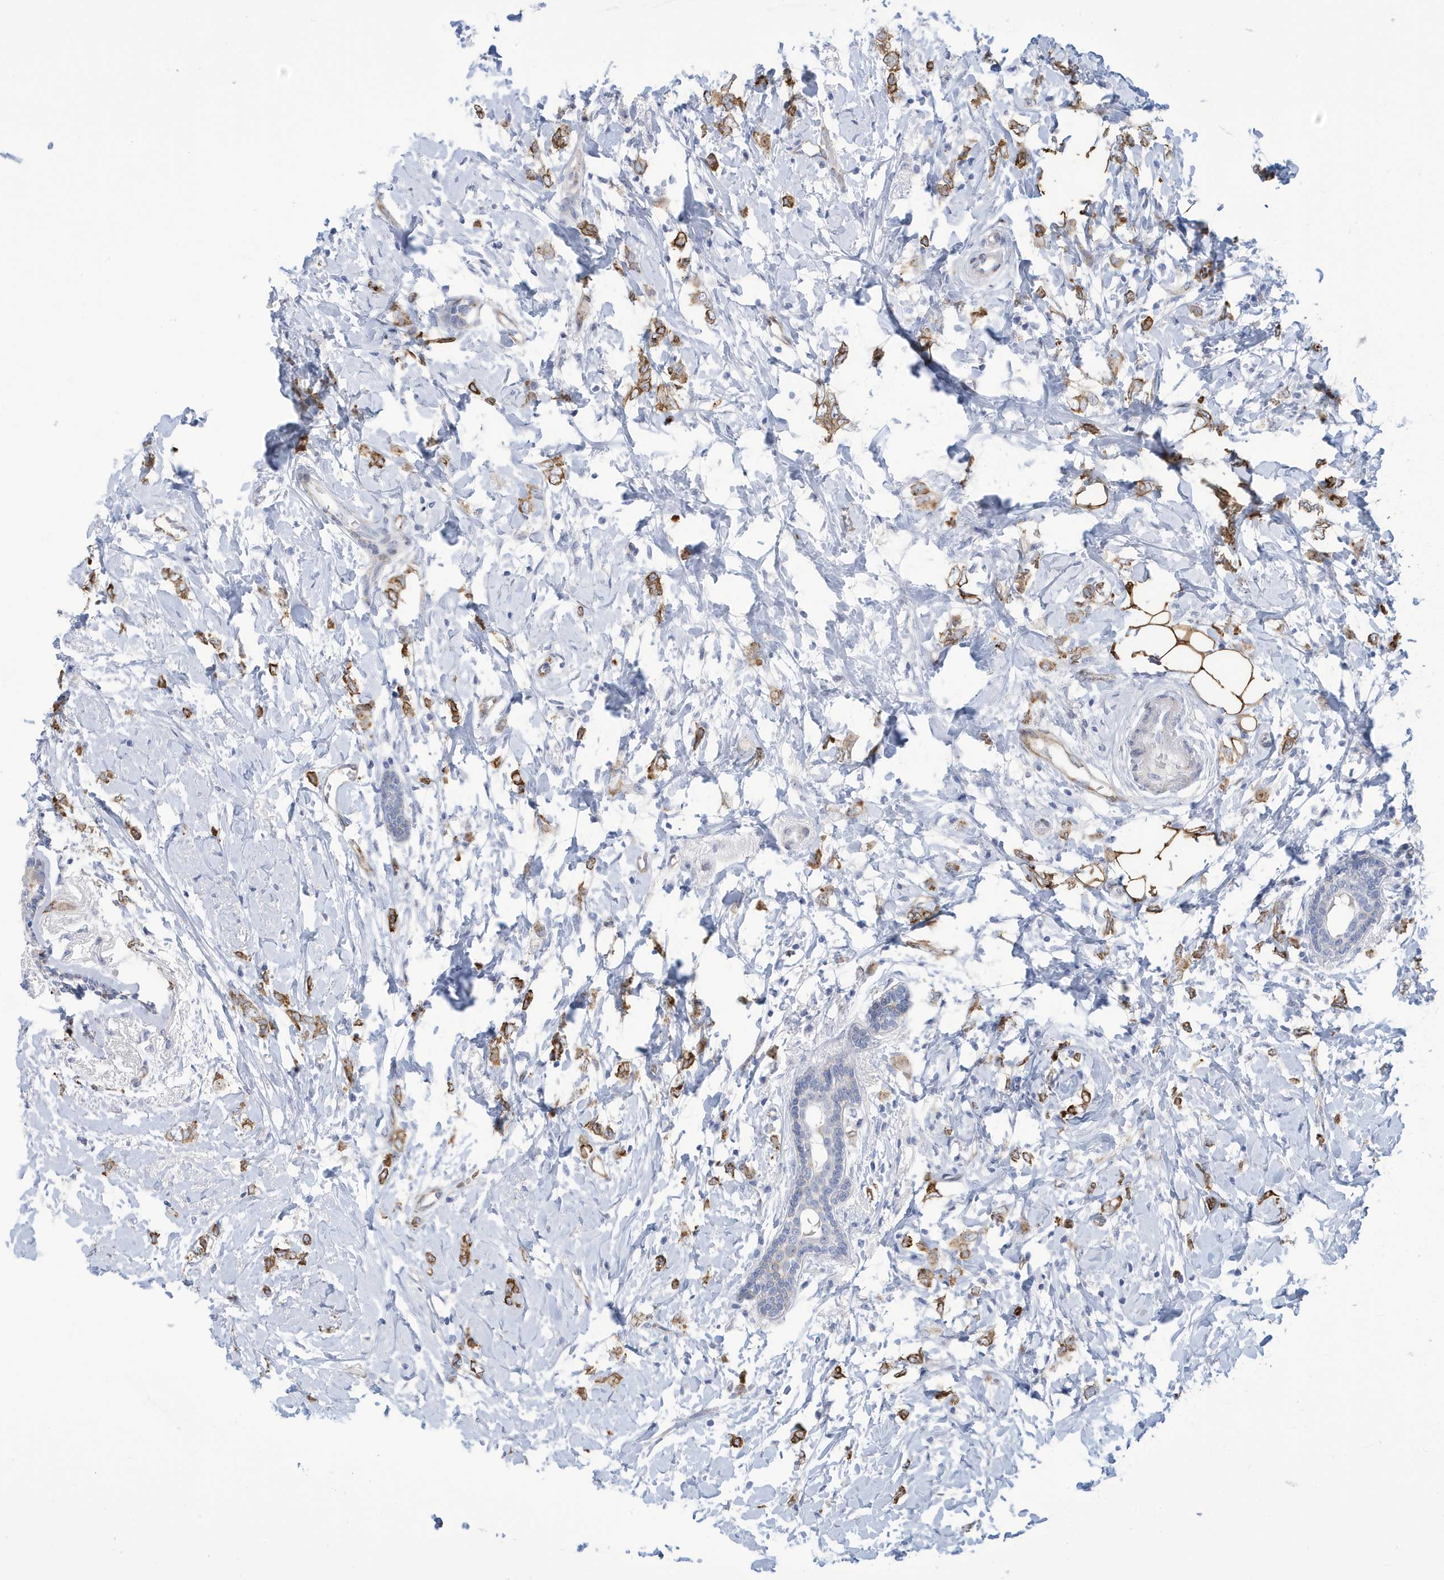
{"staining": {"intensity": "moderate", "quantity": ">75%", "location": "cytoplasmic/membranous"}, "tissue": "breast cancer", "cell_type": "Tumor cells", "image_type": "cancer", "snomed": [{"axis": "morphology", "description": "Normal tissue, NOS"}, {"axis": "morphology", "description": "Lobular carcinoma"}, {"axis": "topography", "description": "Breast"}], "caption": "Immunohistochemistry (IHC) histopathology image of human breast cancer stained for a protein (brown), which displays medium levels of moderate cytoplasmic/membranous expression in about >75% of tumor cells.", "gene": "SEMA3F", "patient": {"sex": "female", "age": 47}}